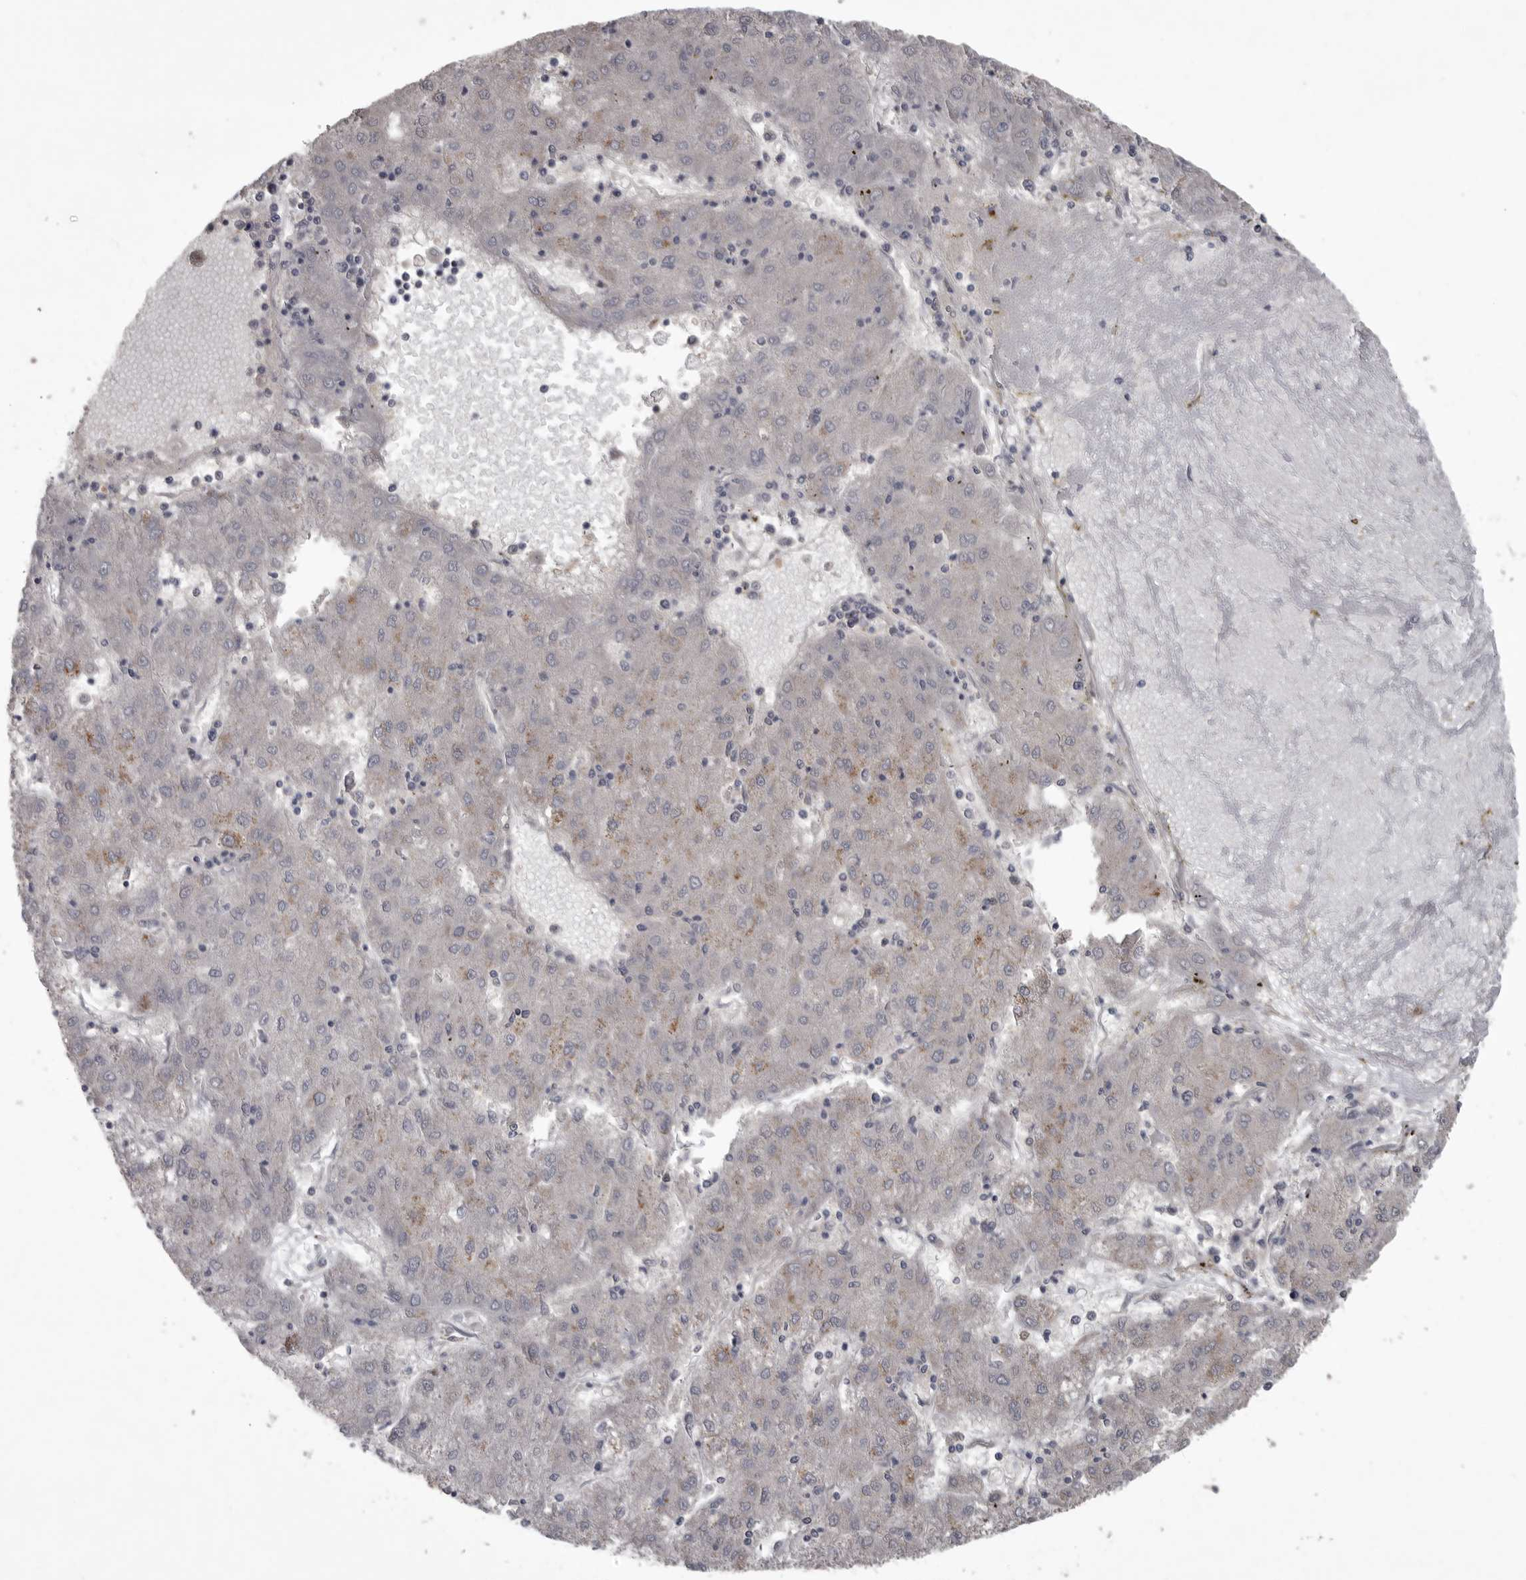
{"staining": {"intensity": "negative", "quantity": "none", "location": "none"}, "tissue": "liver cancer", "cell_type": "Tumor cells", "image_type": "cancer", "snomed": [{"axis": "morphology", "description": "Carcinoma, Hepatocellular, NOS"}, {"axis": "topography", "description": "Liver"}], "caption": "DAB (3,3'-diaminobenzidine) immunohistochemical staining of human liver cancer (hepatocellular carcinoma) reveals no significant staining in tumor cells.", "gene": "ZNF114", "patient": {"sex": "male", "age": 72}}